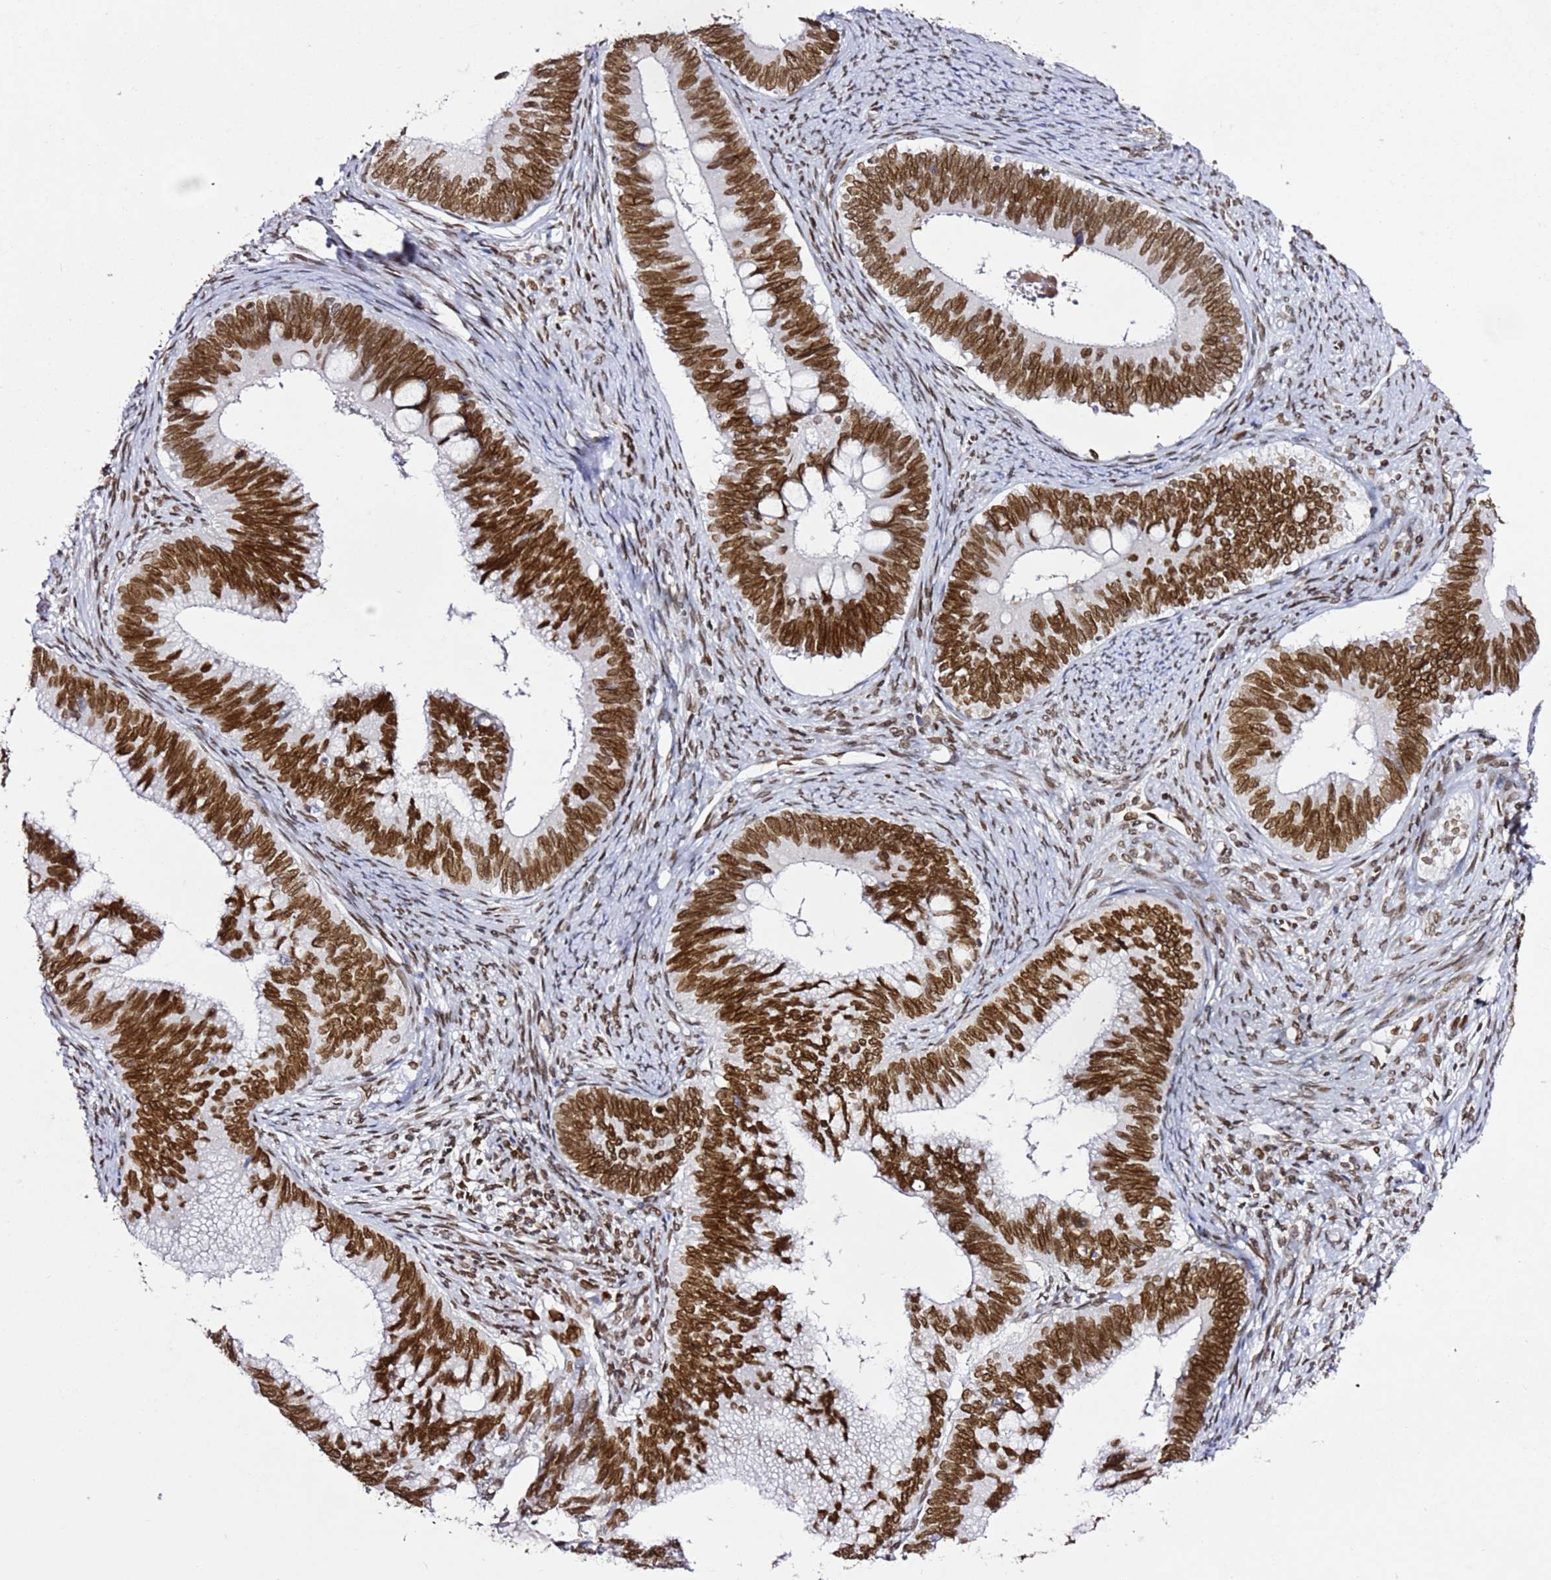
{"staining": {"intensity": "moderate", "quantity": ">75%", "location": "cytoplasmic/membranous,nuclear"}, "tissue": "cervical cancer", "cell_type": "Tumor cells", "image_type": "cancer", "snomed": [{"axis": "morphology", "description": "Adenocarcinoma, NOS"}, {"axis": "topography", "description": "Cervix"}], "caption": "Immunohistochemical staining of cervical adenocarcinoma exhibits medium levels of moderate cytoplasmic/membranous and nuclear positivity in approximately >75% of tumor cells. (Brightfield microscopy of DAB IHC at high magnification).", "gene": "POU6F1", "patient": {"sex": "female", "age": 42}}